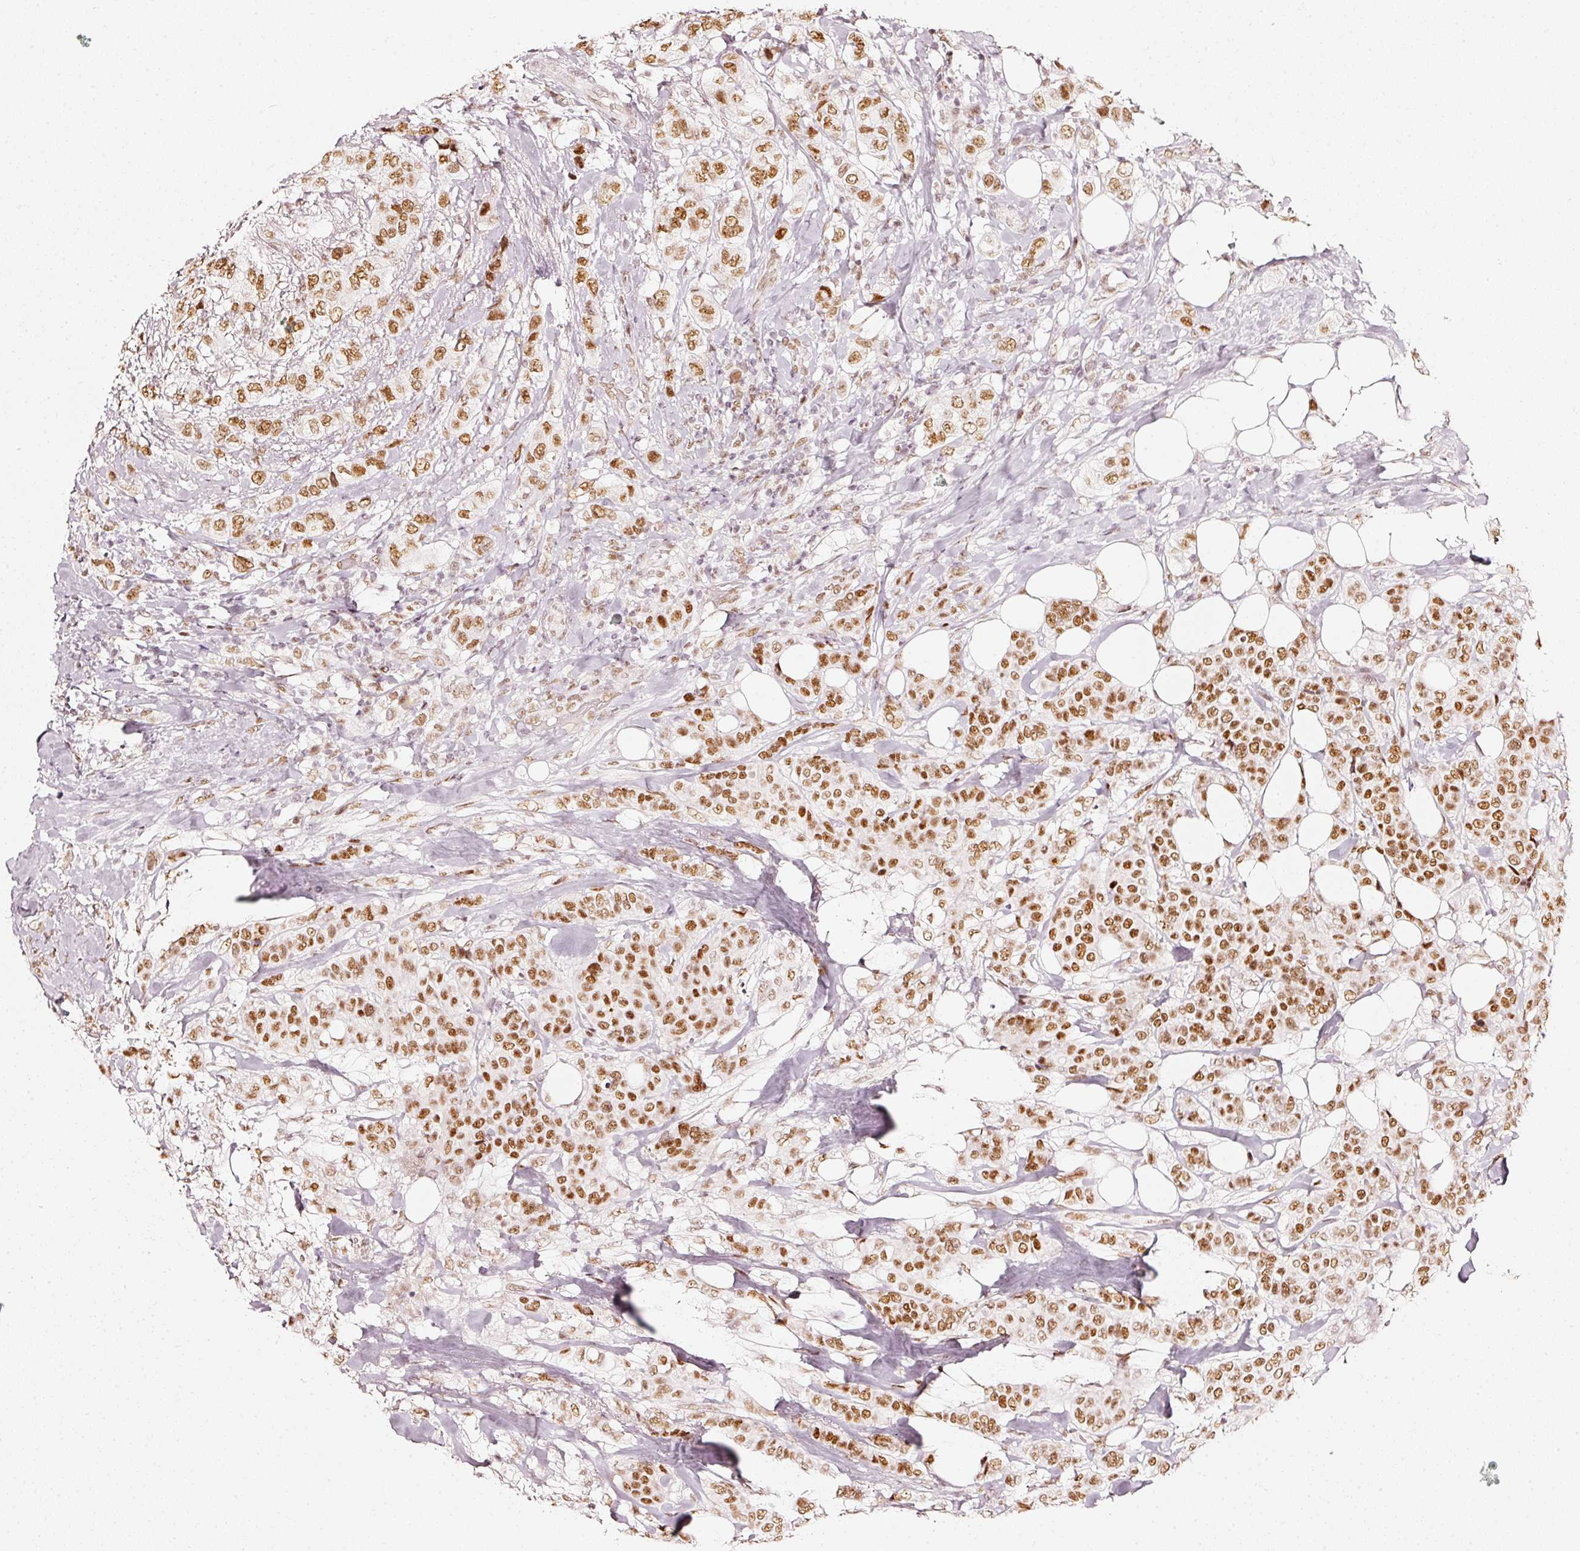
{"staining": {"intensity": "moderate", "quantity": ">75%", "location": "nuclear"}, "tissue": "breast cancer", "cell_type": "Tumor cells", "image_type": "cancer", "snomed": [{"axis": "morphology", "description": "Lobular carcinoma"}, {"axis": "topography", "description": "Breast"}], "caption": "A brown stain labels moderate nuclear staining of a protein in human breast lobular carcinoma tumor cells.", "gene": "PPP1R10", "patient": {"sex": "female", "age": 51}}